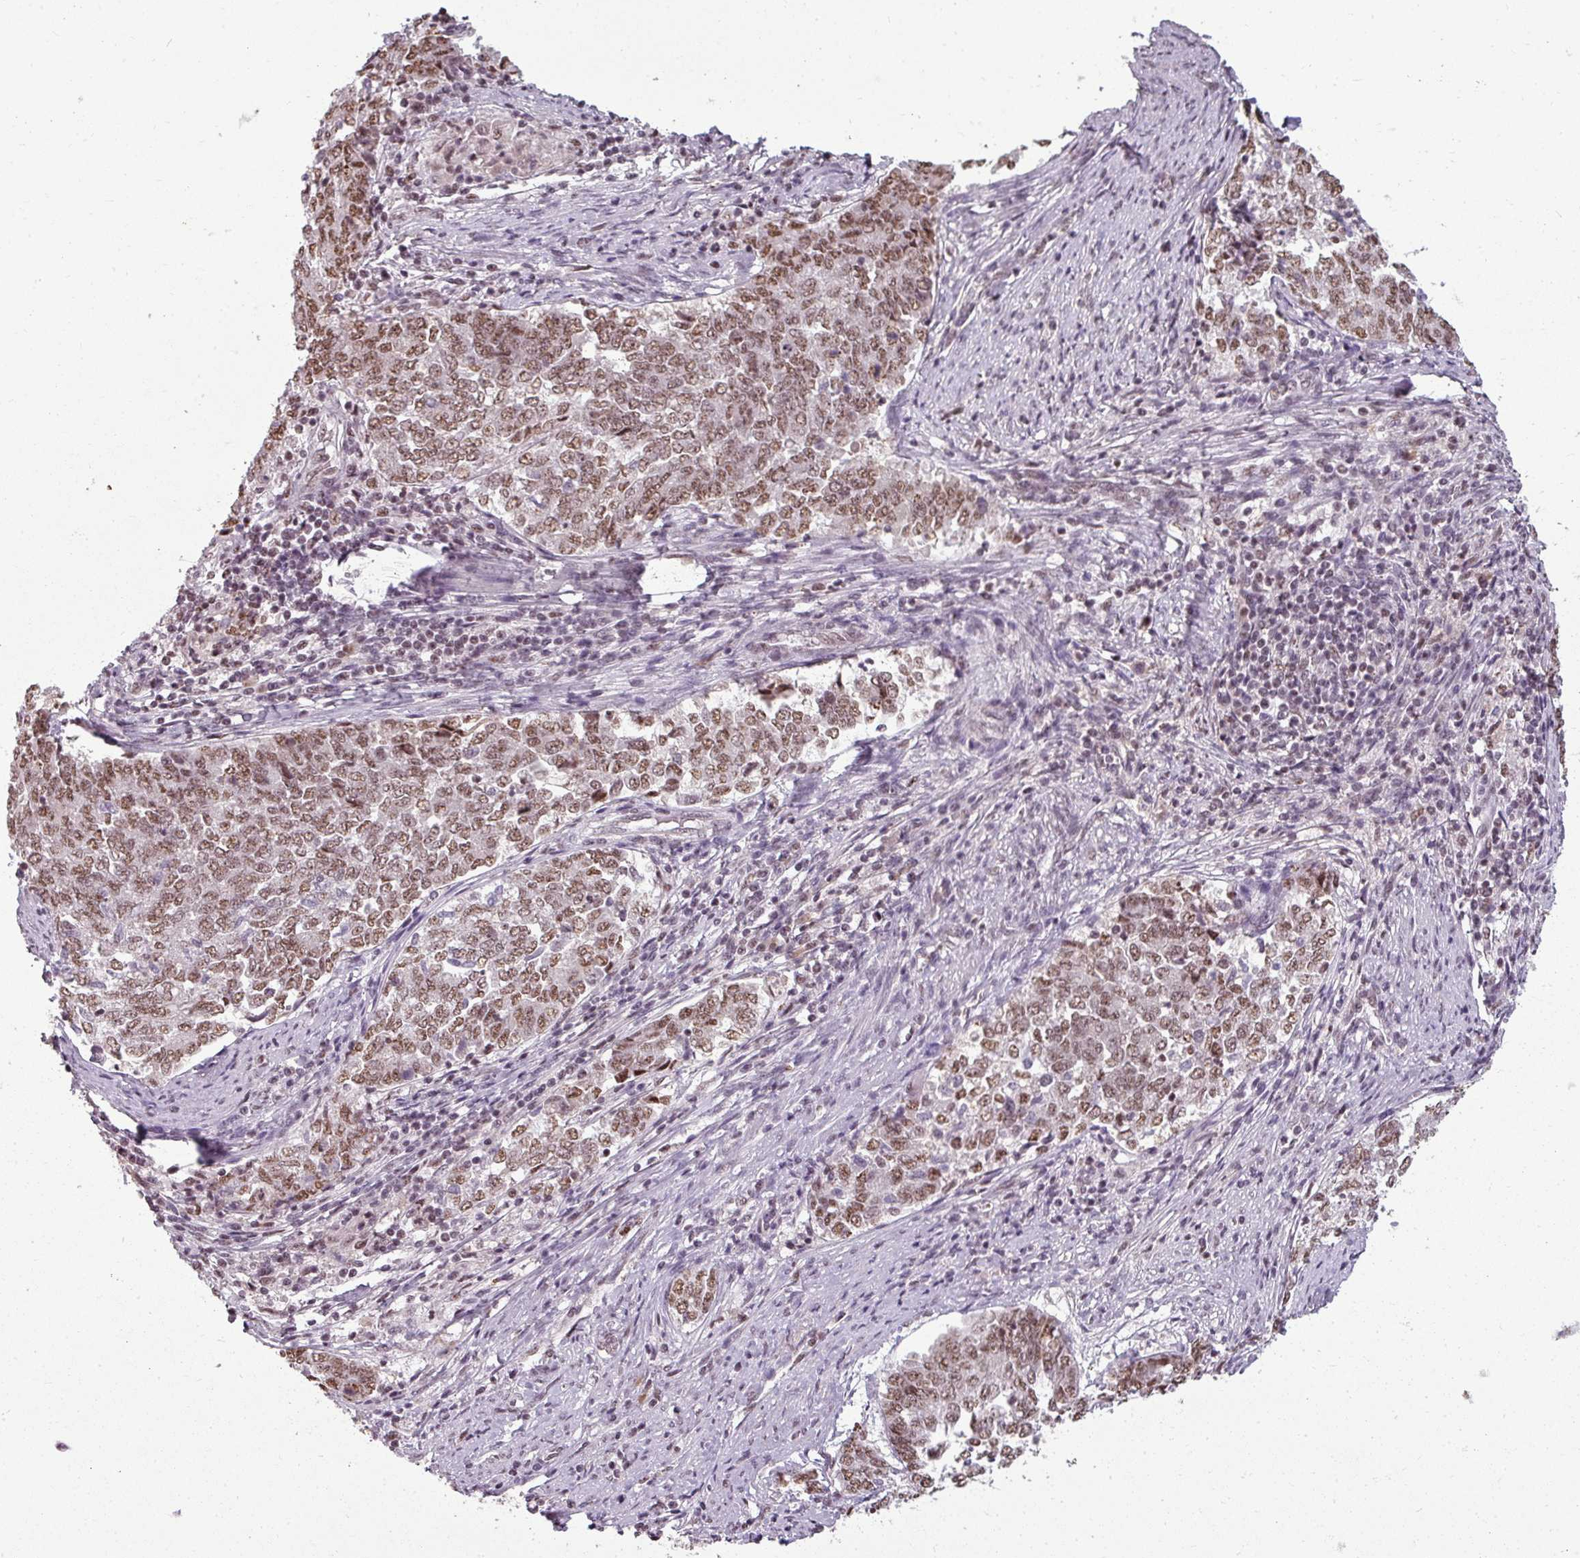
{"staining": {"intensity": "moderate", "quantity": ">75%", "location": "nuclear"}, "tissue": "endometrial cancer", "cell_type": "Tumor cells", "image_type": "cancer", "snomed": [{"axis": "morphology", "description": "Adenocarcinoma, NOS"}, {"axis": "topography", "description": "Endometrium"}], "caption": "IHC of endometrial adenocarcinoma displays medium levels of moderate nuclear expression in about >75% of tumor cells.", "gene": "BCAS3", "patient": {"sex": "female", "age": 80}}